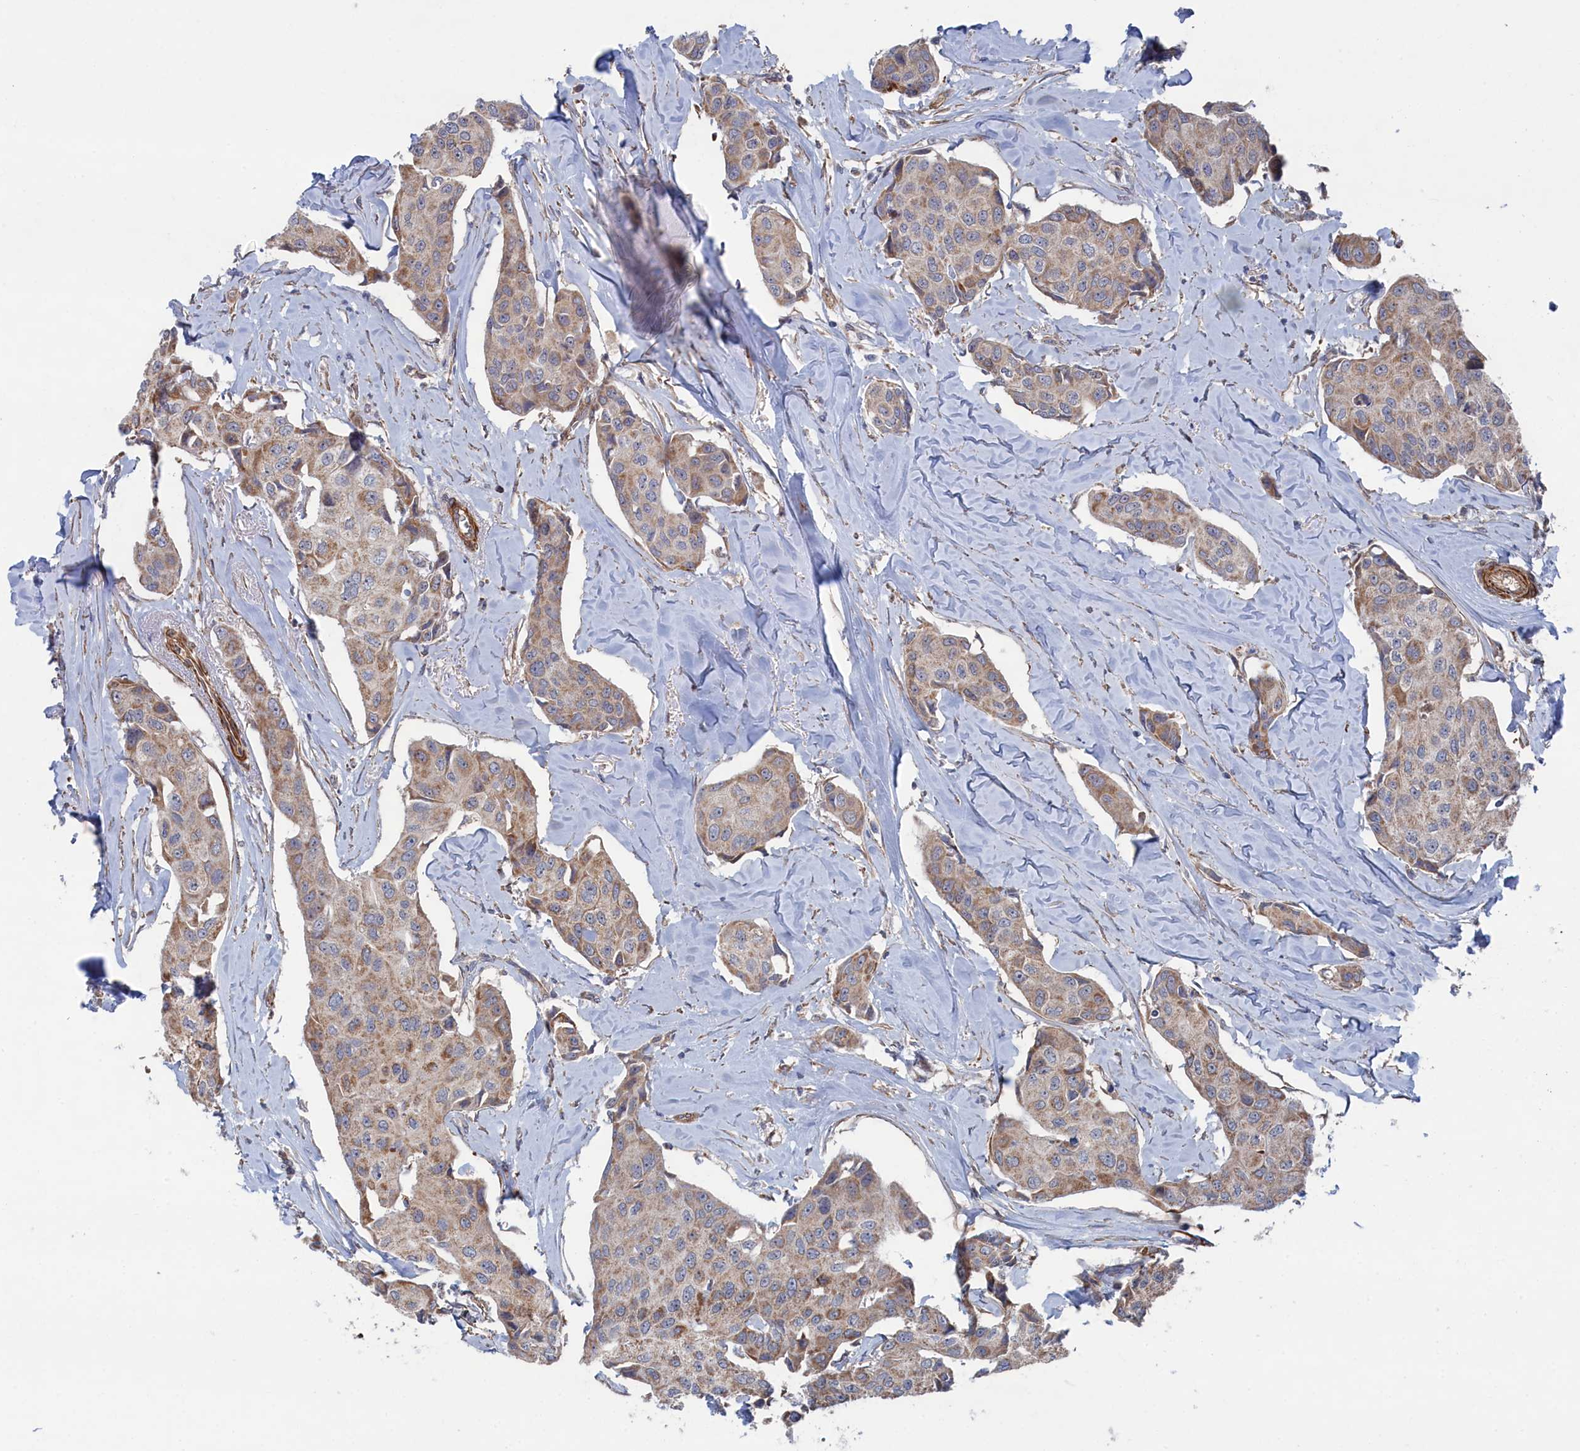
{"staining": {"intensity": "weak", "quantity": "25%-75%", "location": "cytoplasmic/membranous"}, "tissue": "breast cancer", "cell_type": "Tumor cells", "image_type": "cancer", "snomed": [{"axis": "morphology", "description": "Duct carcinoma"}, {"axis": "topography", "description": "Breast"}], "caption": "The immunohistochemical stain shows weak cytoplasmic/membranous expression in tumor cells of breast cancer tissue. Using DAB (brown) and hematoxylin (blue) stains, captured at high magnification using brightfield microscopy.", "gene": "FILIP1L", "patient": {"sex": "female", "age": 80}}